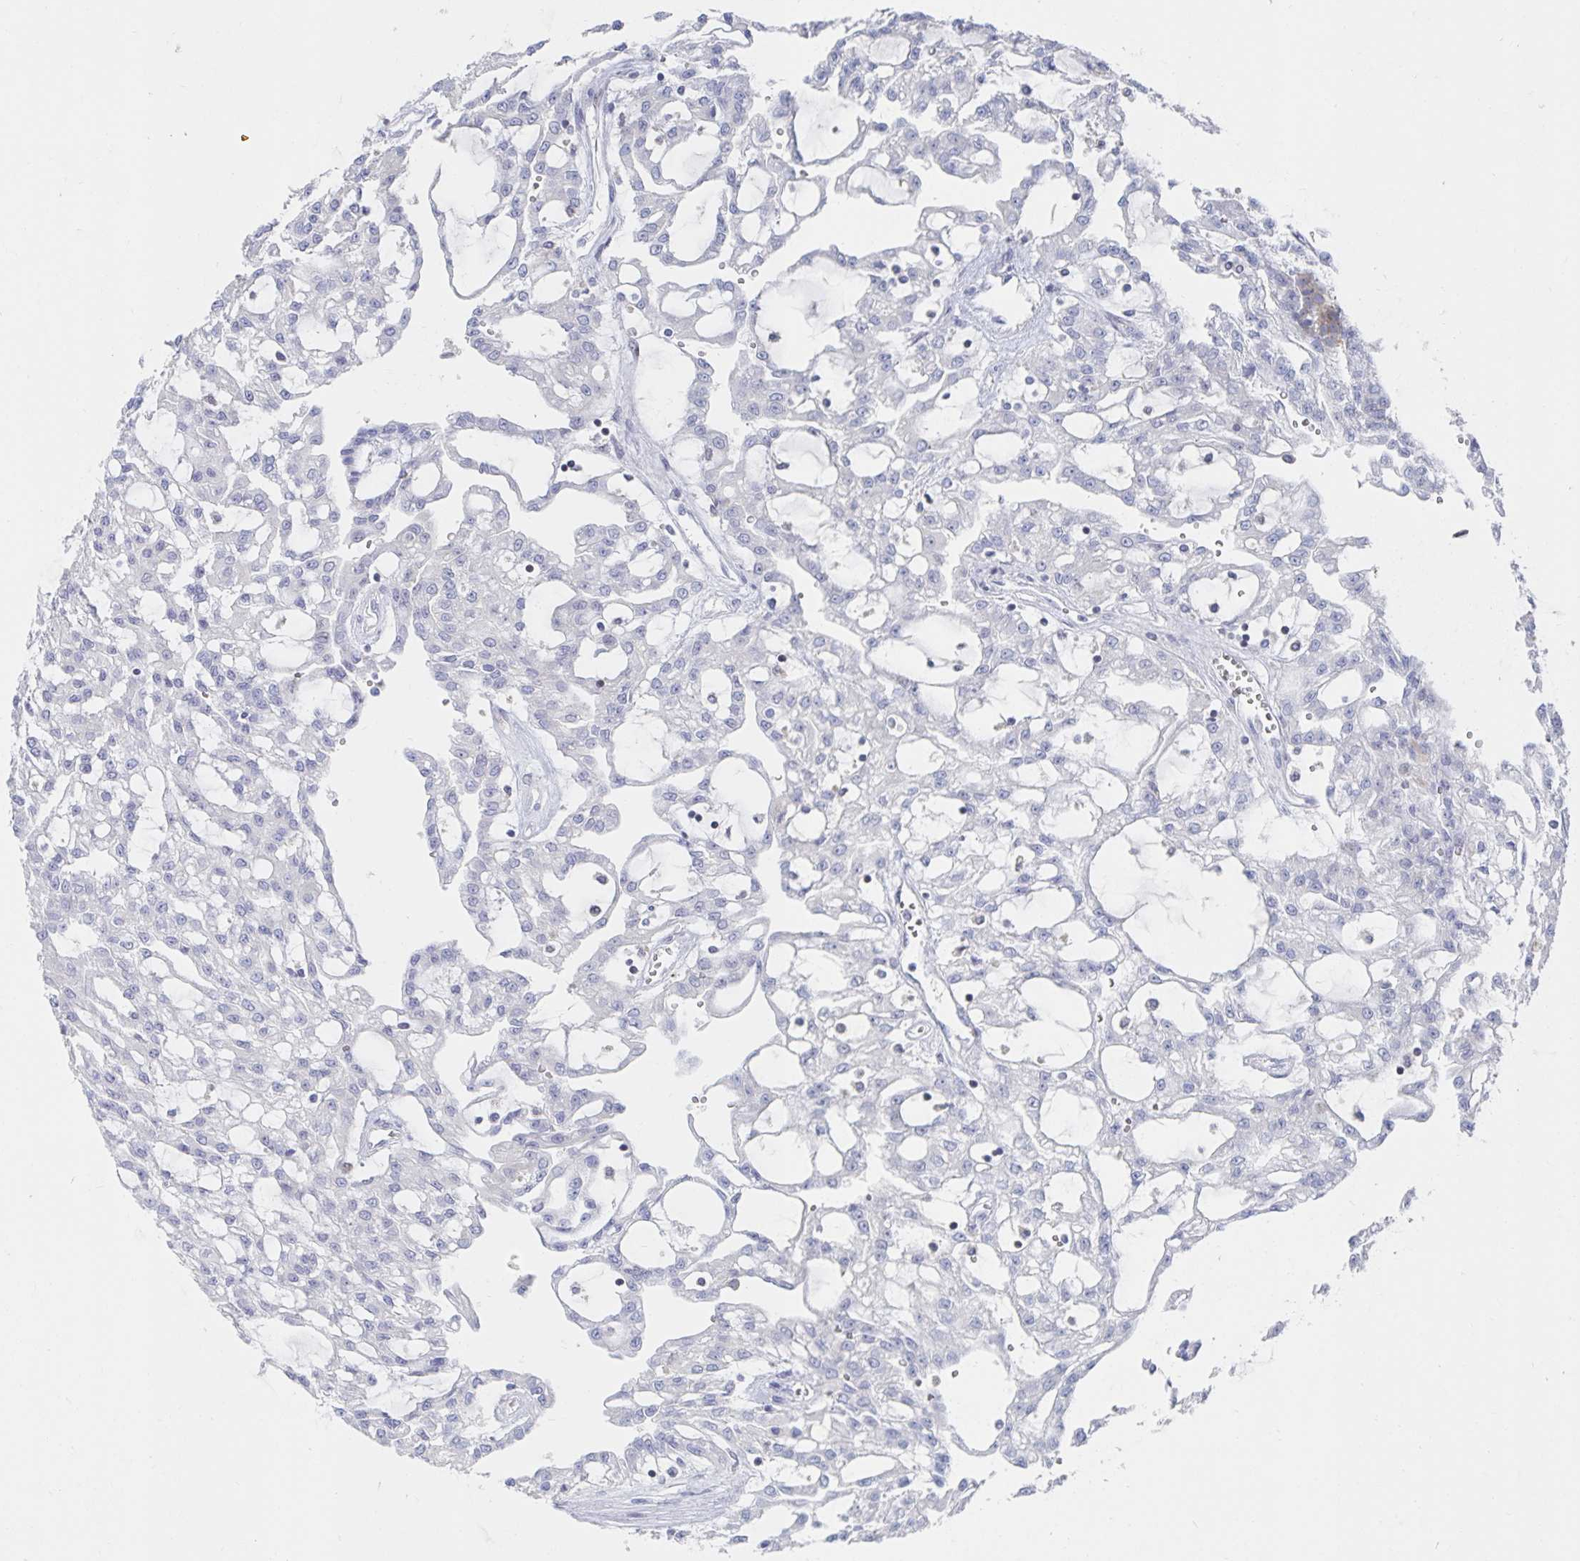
{"staining": {"intensity": "negative", "quantity": "none", "location": "none"}, "tissue": "renal cancer", "cell_type": "Tumor cells", "image_type": "cancer", "snomed": [{"axis": "morphology", "description": "Adenocarcinoma, NOS"}, {"axis": "topography", "description": "Kidney"}], "caption": "An immunohistochemistry (IHC) image of renal cancer (adenocarcinoma) is shown. There is no staining in tumor cells of renal cancer (adenocarcinoma). The staining is performed using DAB (3,3'-diaminobenzidine) brown chromogen with nuclei counter-stained in using hematoxylin.", "gene": "PIK3CD", "patient": {"sex": "male", "age": 63}}